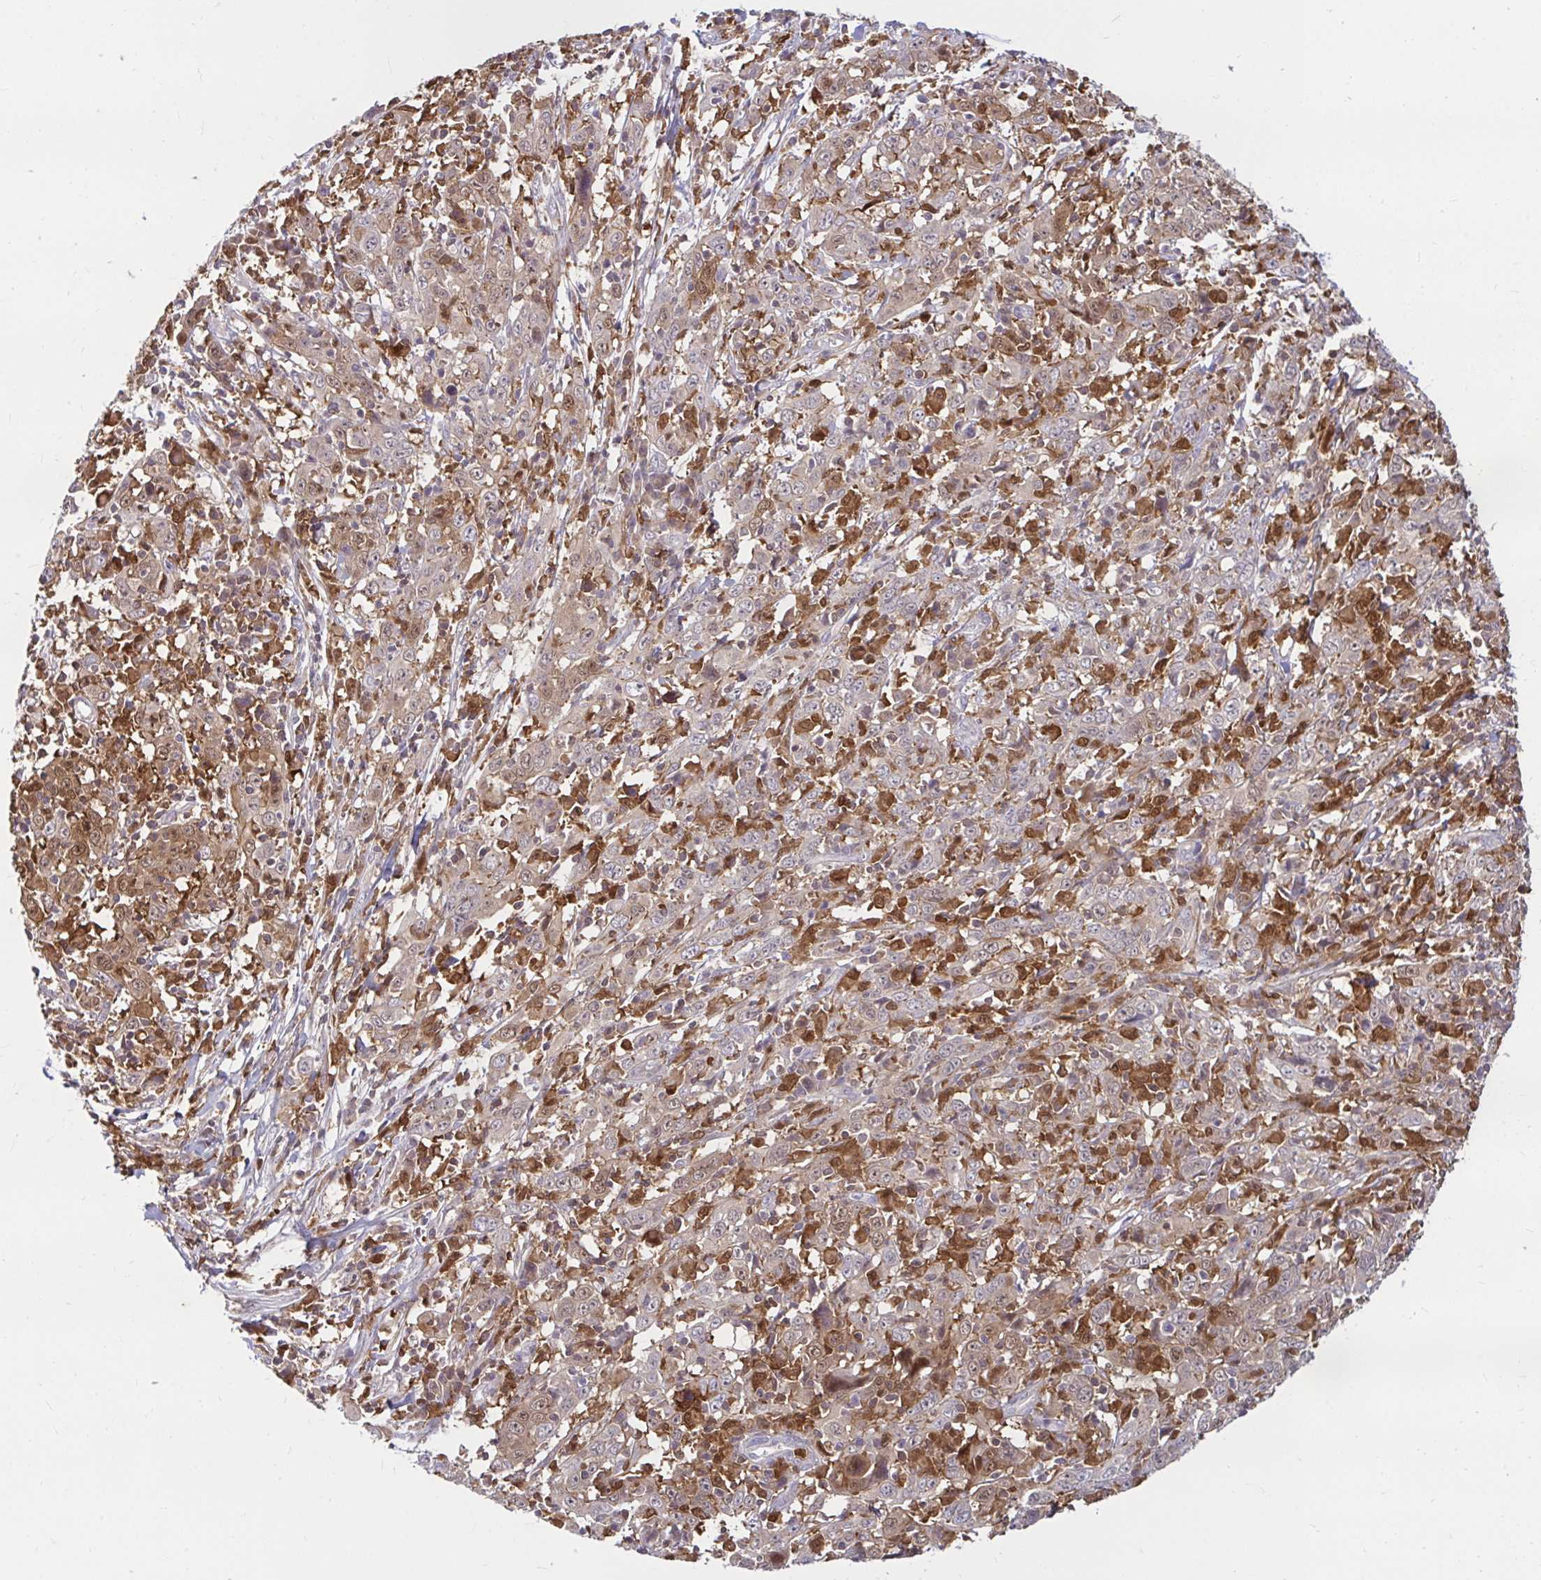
{"staining": {"intensity": "moderate", "quantity": "<25%", "location": "cytoplasmic/membranous,nuclear"}, "tissue": "cervical cancer", "cell_type": "Tumor cells", "image_type": "cancer", "snomed": [{"axis": "morphology", "description": "Squamous cell carcinoma, NOS"}, {"axis": "topography", "description": "Cervix"}], "caption": "Cervical cancer stained with IHC exhibits moderate cytoplasmic/membranous and nuclear expression in approximately <25% of tumor cells.", "gene": "PYCARD", "patient": {"sex": "female", "age": 46}}